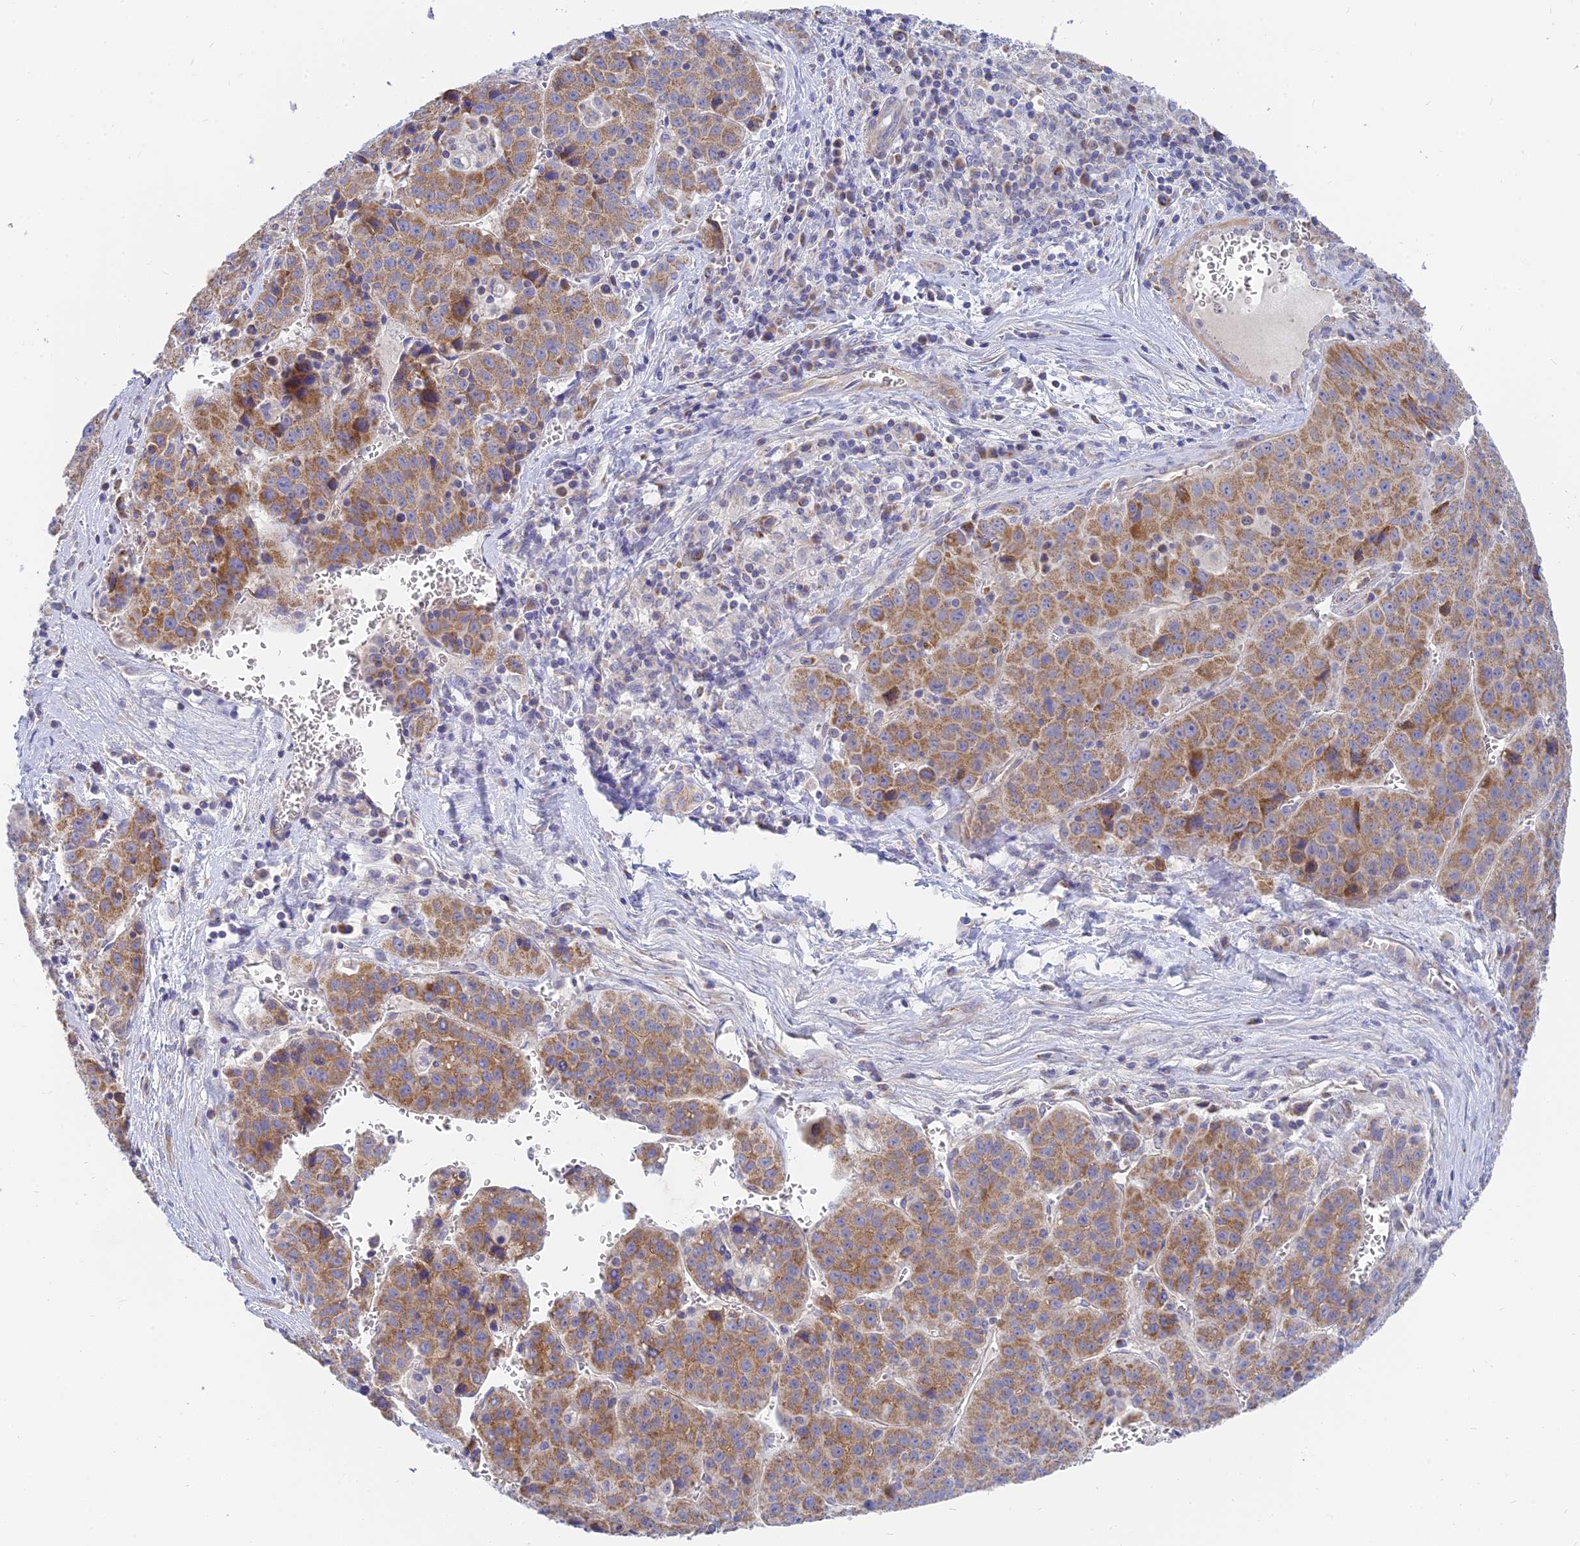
{"staining": {"intensity": "moderate", "quantity": ">75%", "location": "cytoplasmic/membranous"}, "tissue": "liver cancer", "cell_type": "Tumor cells", "image_type": "cancer", "snomed": [{"axis": "morphology", "description": "Carcinoma, Hepatocellular, NOS"}, {"axis": "topography", "description": "Liver"}], "caption": "Human liver cancer (hepatocellular carcinoma) stained with a protein marker displays moderate staining in tumor cells.", "gene": "MRPL15", "patient": {"sex": "female", "age": 53}}